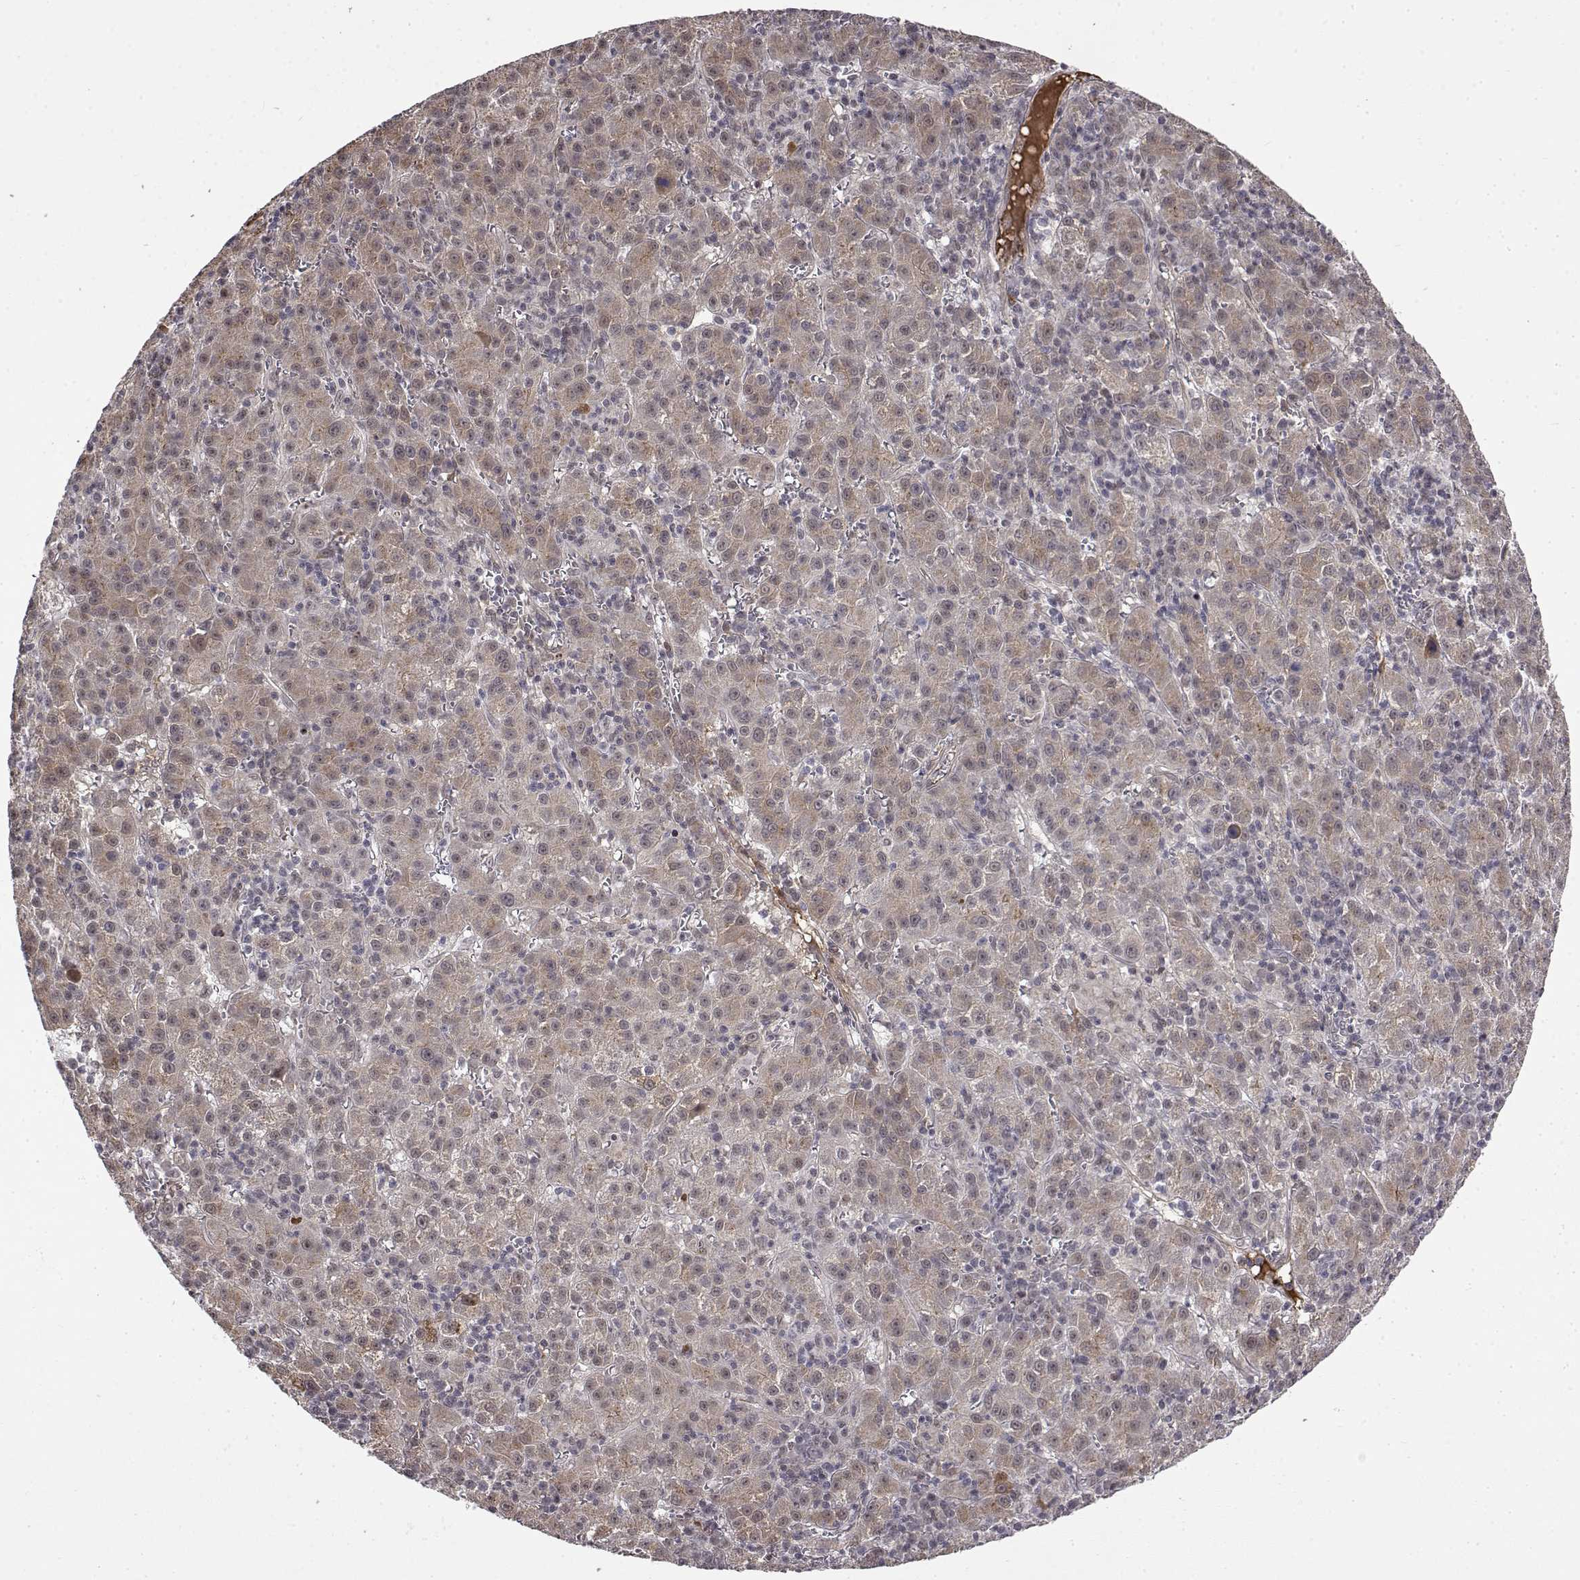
{"staining": {"intensity": "negative", "quantity": "none", "location": "none"}, "tissue": "liver cancer", "cell_type": "Tumor cells", "image_type": "cancer", "snomed": [{"axis": "morphology", "description": "Carcinoma, Hepatocellular, NOS"}, {"axis": "topography", "description": "Liver"}], "caption": "This is a histopathology image of IHC staining of liver cancer, which shows no staining in tumor cells.", "gene": "ITGA7", "patient": {"sex": "female", "age": 60}}